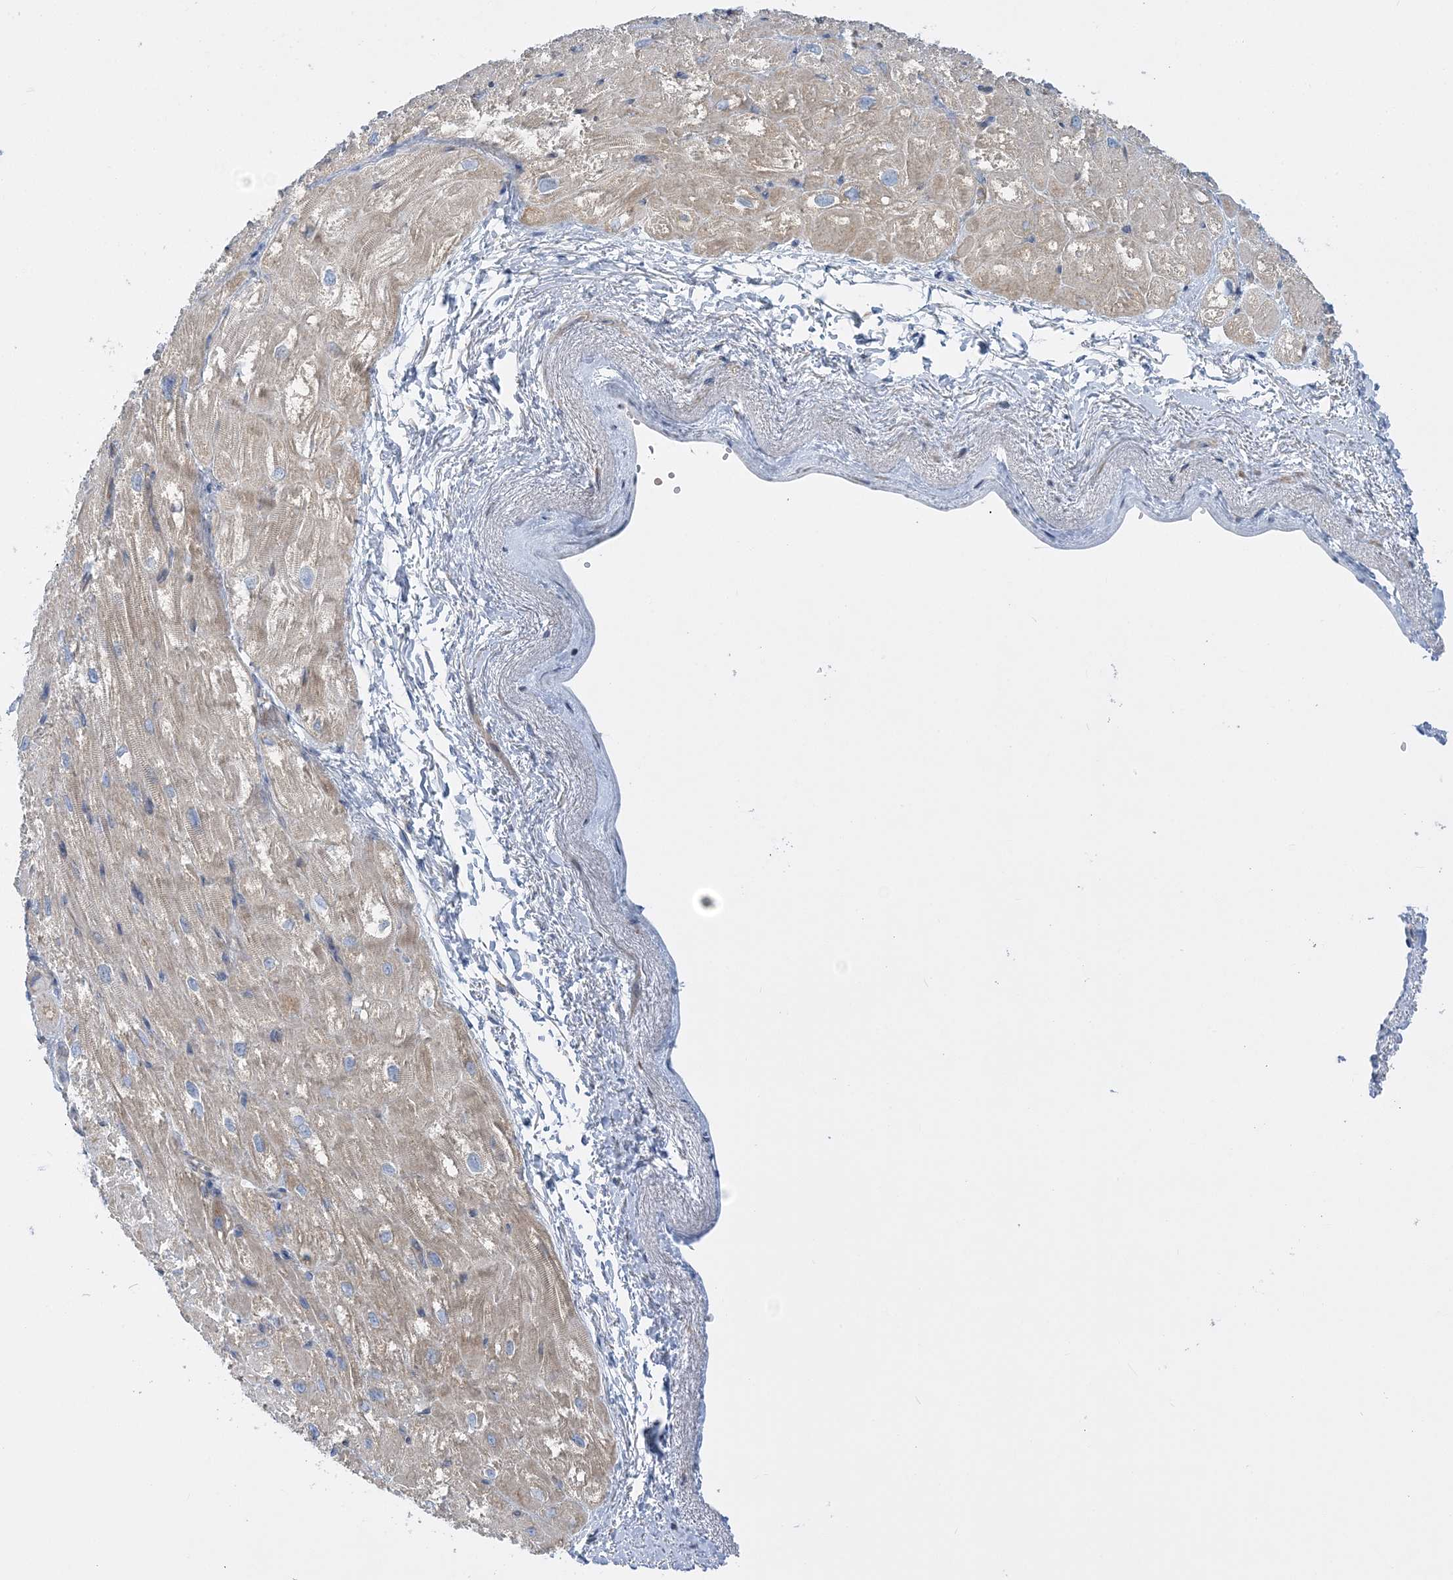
{"staining": {"intensity": "weak", "quantity": "25%-75%", "location": "cytoplasmic/membranous"}, "tissue": "heart muscle", "cell_type": "Cardiomyocytes", "image_type": "normal", "snomed": [{"axis": "morphology", "description": "Normal tissue, NOS"}, {"axis": "topography", "description": "Heart"}], "caption": "Heart muscle stained with a brown dye exhibits weak cytoplasmic/membranous positive staining in approximately 25%-75% of cardiomyocytes.", "gene": "FAM114A2", "patient": {"sex": "male", "age": 50}}